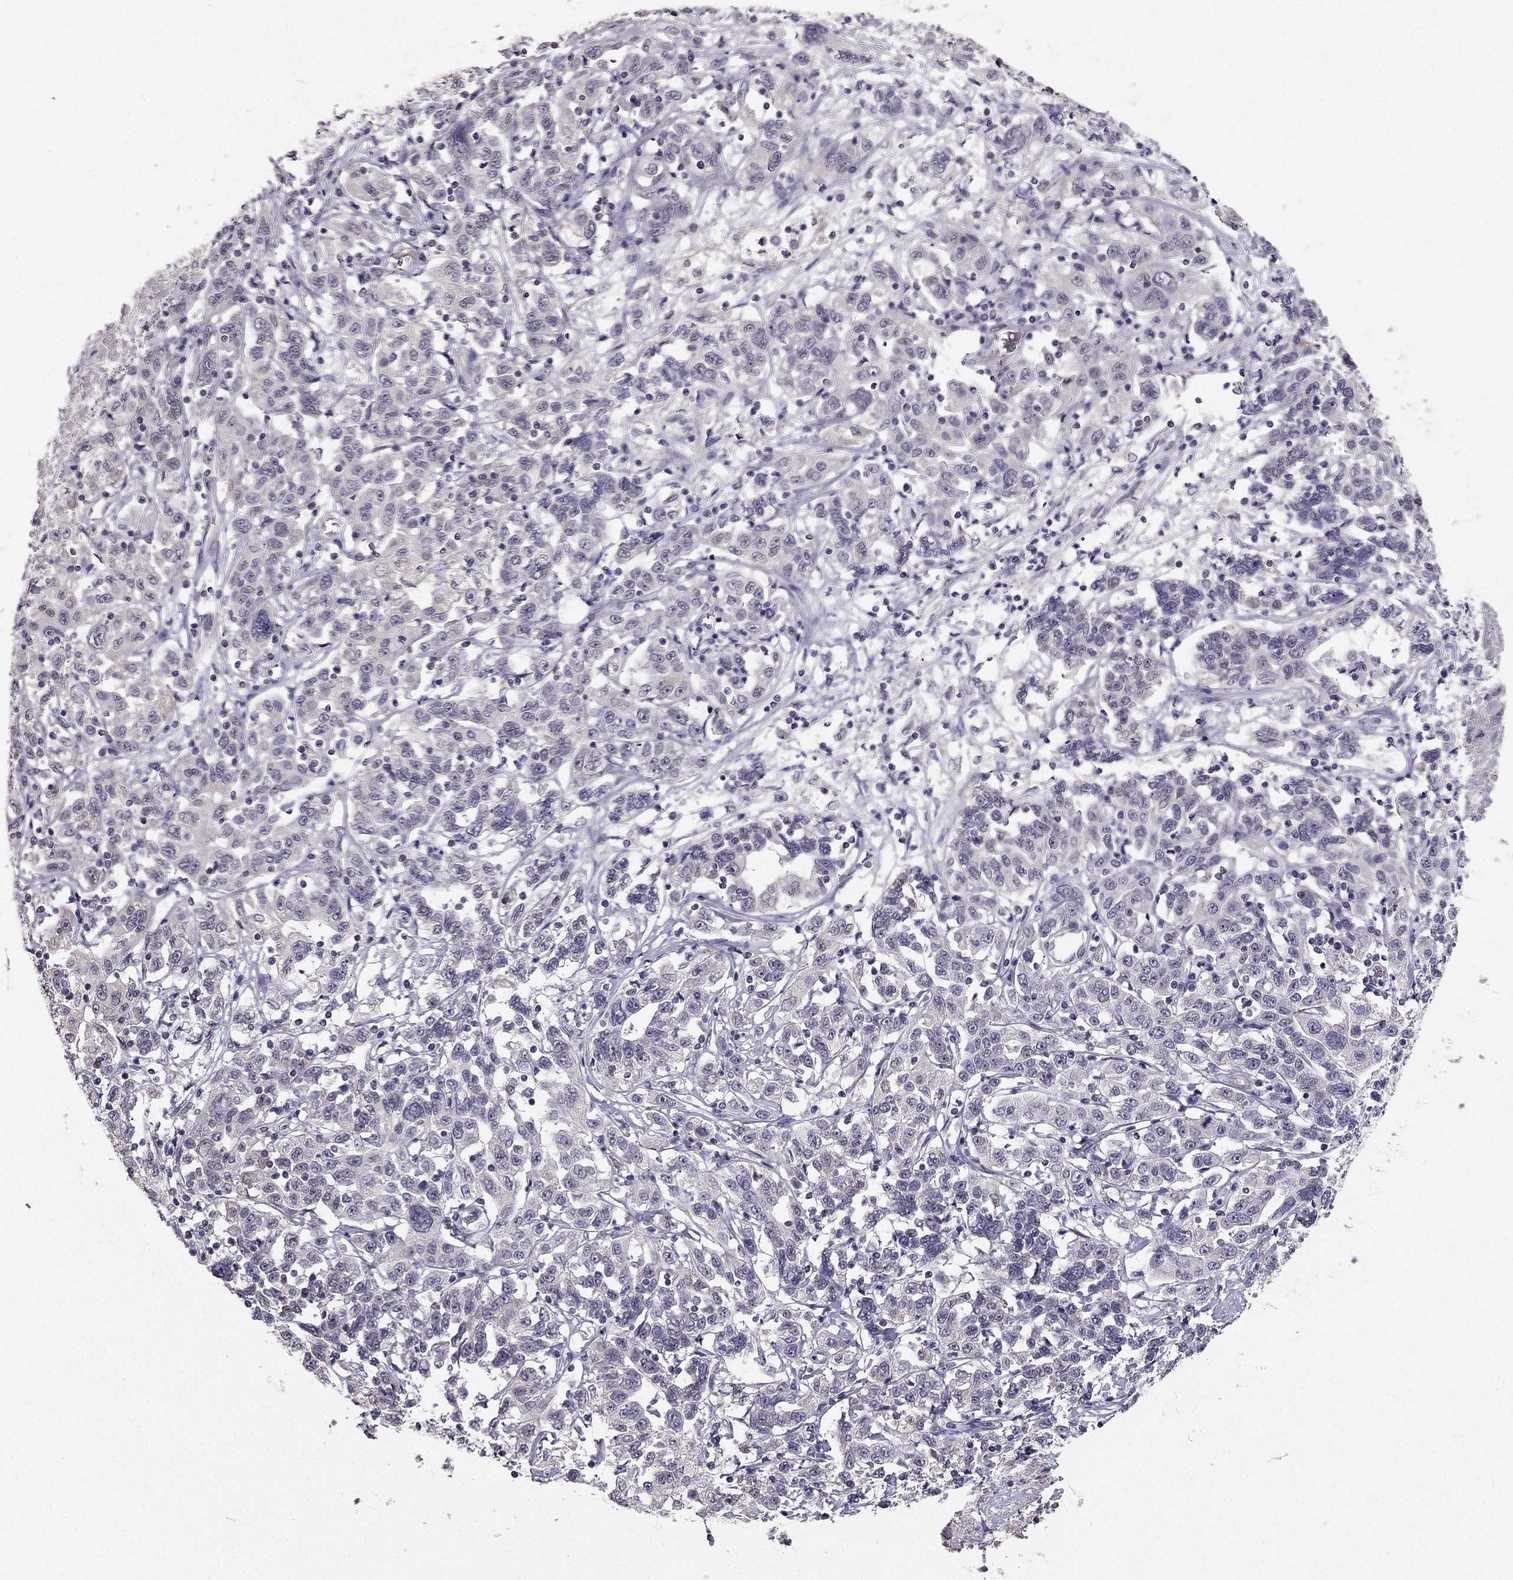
{"staining": {"intensity": "negative", "quantity": "none", "location": "none"}, "tissue": "liver cancer", "cell_type": "Tumor cells", "image_type": "cancer", "snomed": [{"axis": "morphology", "description": "Adenocarcinoma, NOS"}, {"axis": "morphology", "description": "Cholangiocarcinoma"}, {"axis": "topography", "description": "Liver"}], "caption": "An immunohistochemistry photomicrograph of liver adenocarcinoma is shown. There is no staining in tumor cells of liver adenocarcinoma.", "gene": "TSPYL5", "patient": {"sex": "male", "age": 64}}